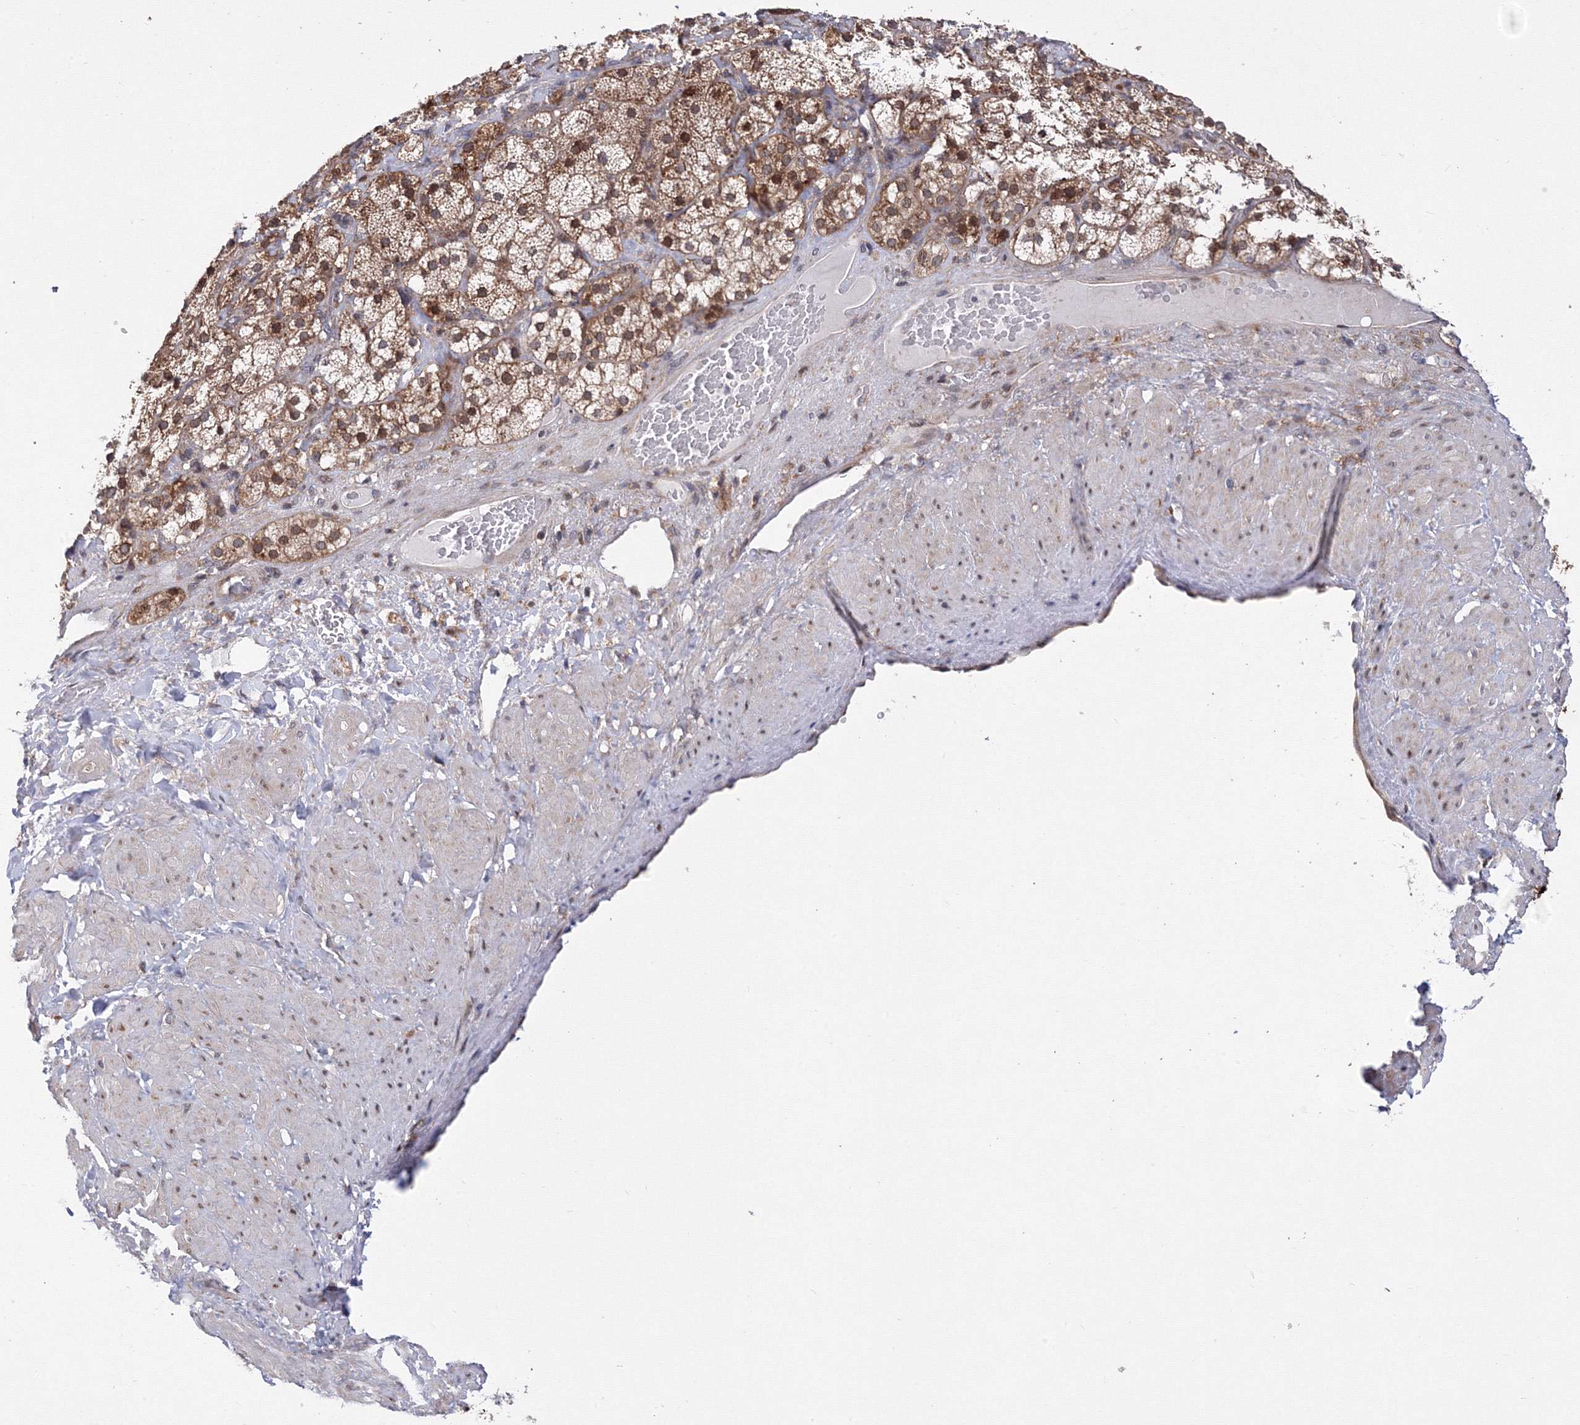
{"staining": {"intensity": "moderate", "quantity": ">75%", "location": "cytoplasmic/membranous"}, "tissue": "adrenal gland", "cell_type": "Glandular cells", "image_type": "normal", "snomed": [{"axis": "morphology", "description": "Normal tissue, NOS"}, {"axis": "topography", "description": "Adrenal gland"}], "caption": "Glandular cells display moderate cytoplasmic/membranous expression in about >75% of cells in unremarkable adrenal gland. (brown staining indicates protein expression, while blue staining denotes nuclei).", "gene": "GPN1", "patient": {"sex": "male", "age": 57}}